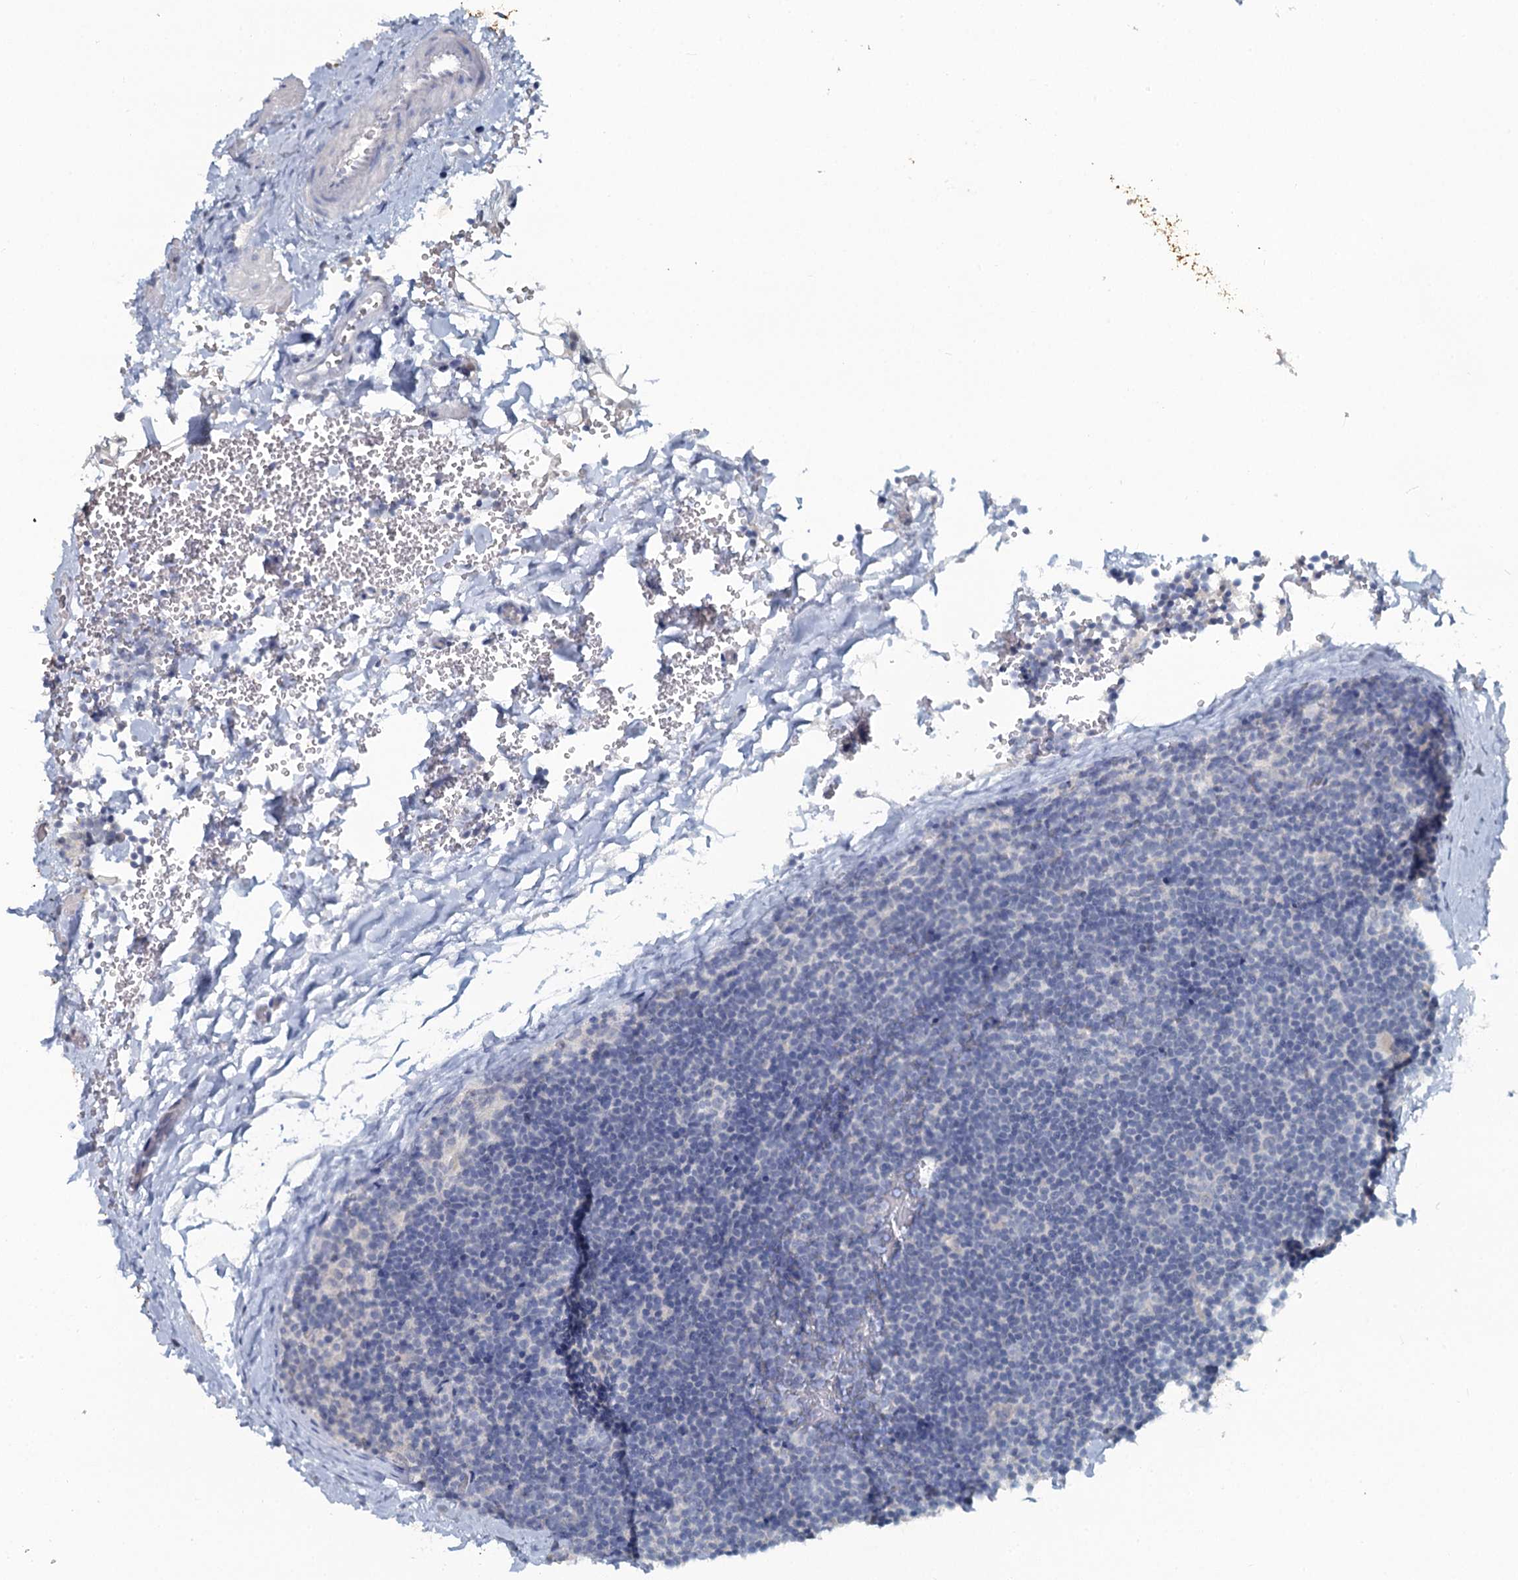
{"staining": {"intensity": "negative", "quantity": "none", "location": "none"}, "tissue": "lymphoma", "cell_type": "Tumor cells", "image_type": "cancer", "snomed": [{"axis": "morphology", "description": "Hodgkin's disease, NOS"}, {"axis": "topography", "description": "Lymph node"}], "caption": "DAB immunohistochemical staining of human lymphoma shows no significant staining in tumor cells.", "gene": "CHGA", "patient": {"sex": "female", "age": 57}}